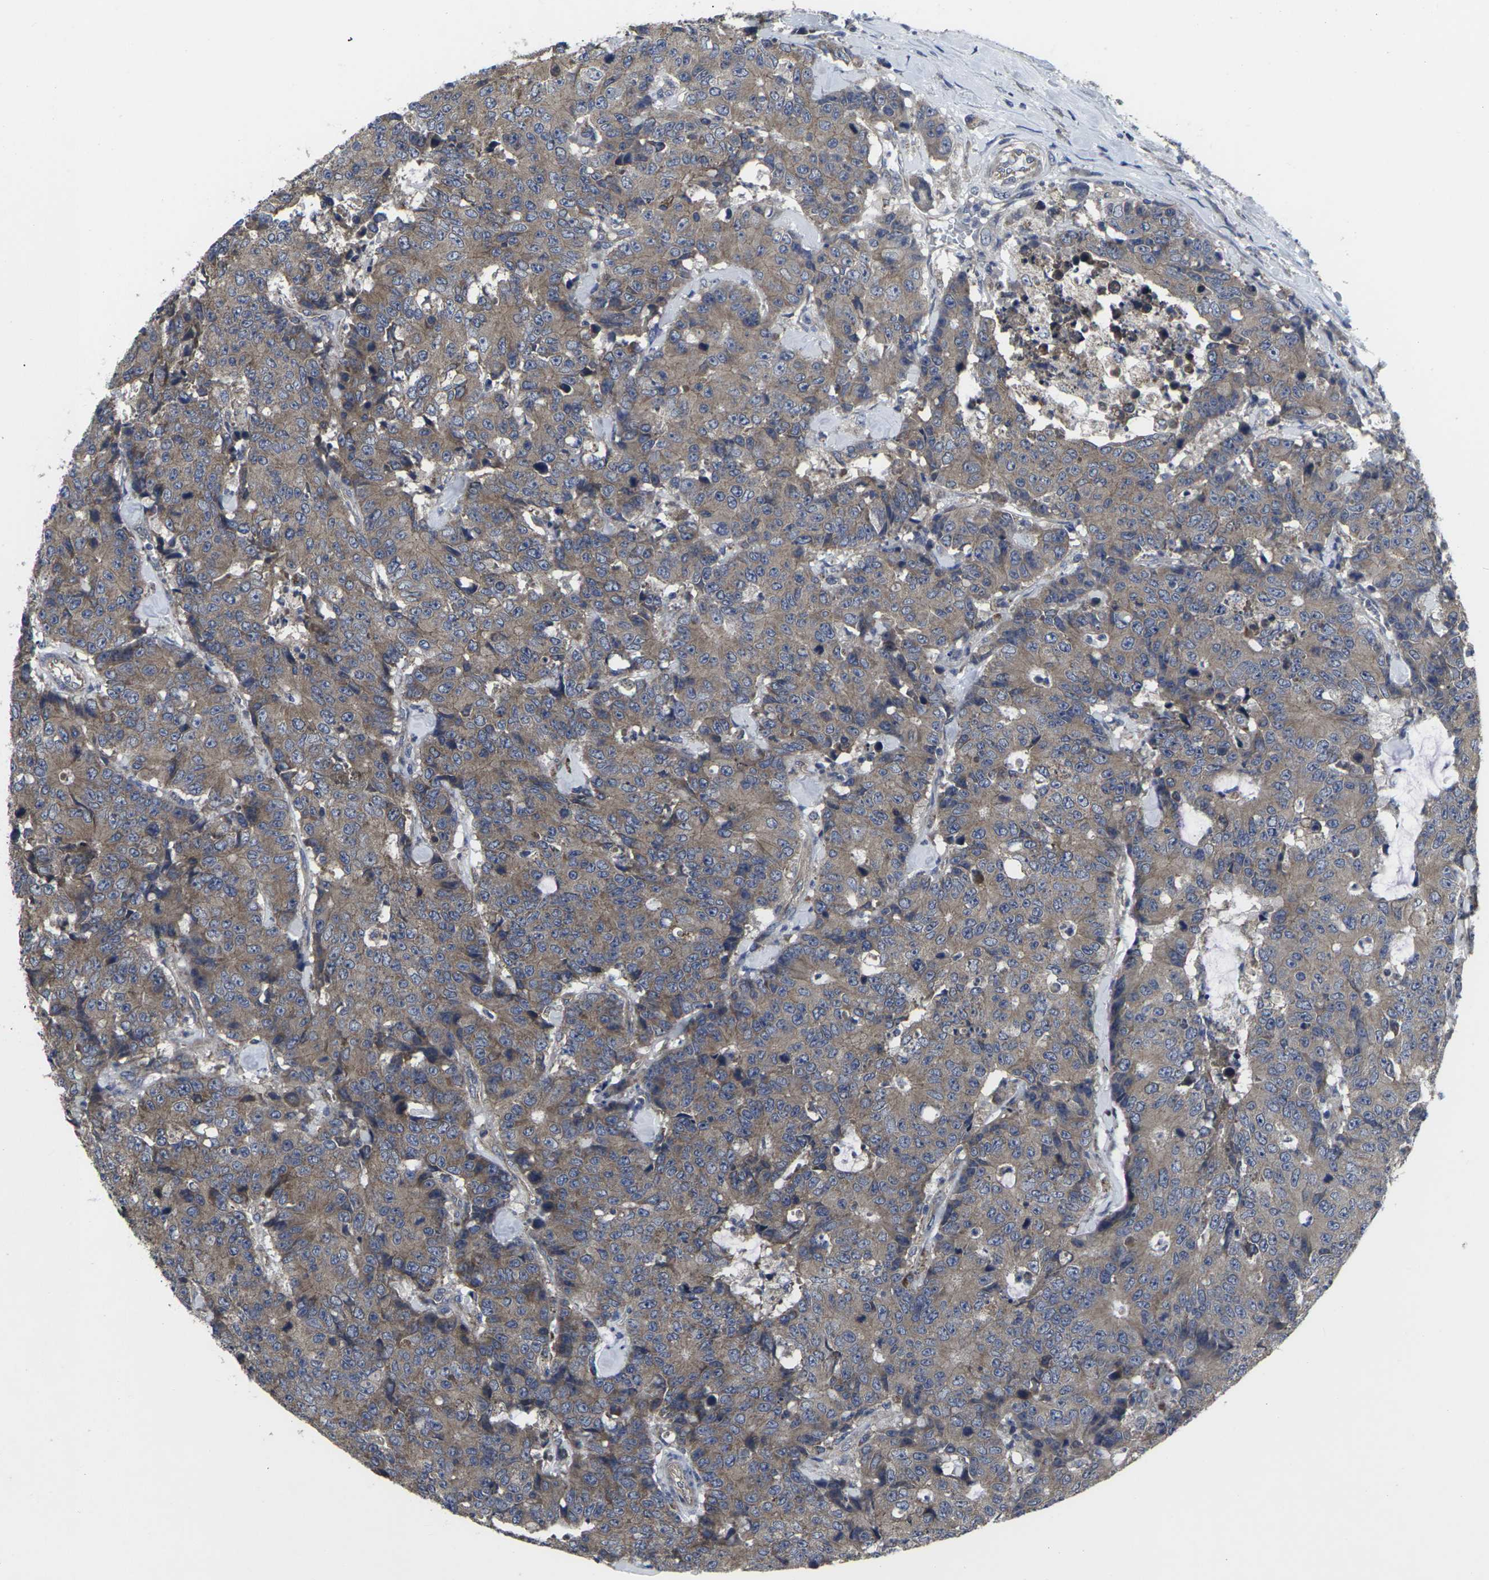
{"staining": {"intensity": "moderate", "quantity": ">75%", "location": "cytoplasmic/membranous"}, "tissue": "colorectal cancer", "cell_type": "Tumor cells", "image_type": "cancer", "snomed": [{"axis": "morphology", "description": "Adenocarcinoma, NOS"}, {"axis": "topography", "description": "Colon"}], "caption": "Protein analysis of adenocarcinoma (colorectal) tissue shows moderate cytoplasmic/membranous expression in approximately >75% of tumor cells.", "gene": "MAPKAPK2", "patient": {"sex": "female", "age": 86}}